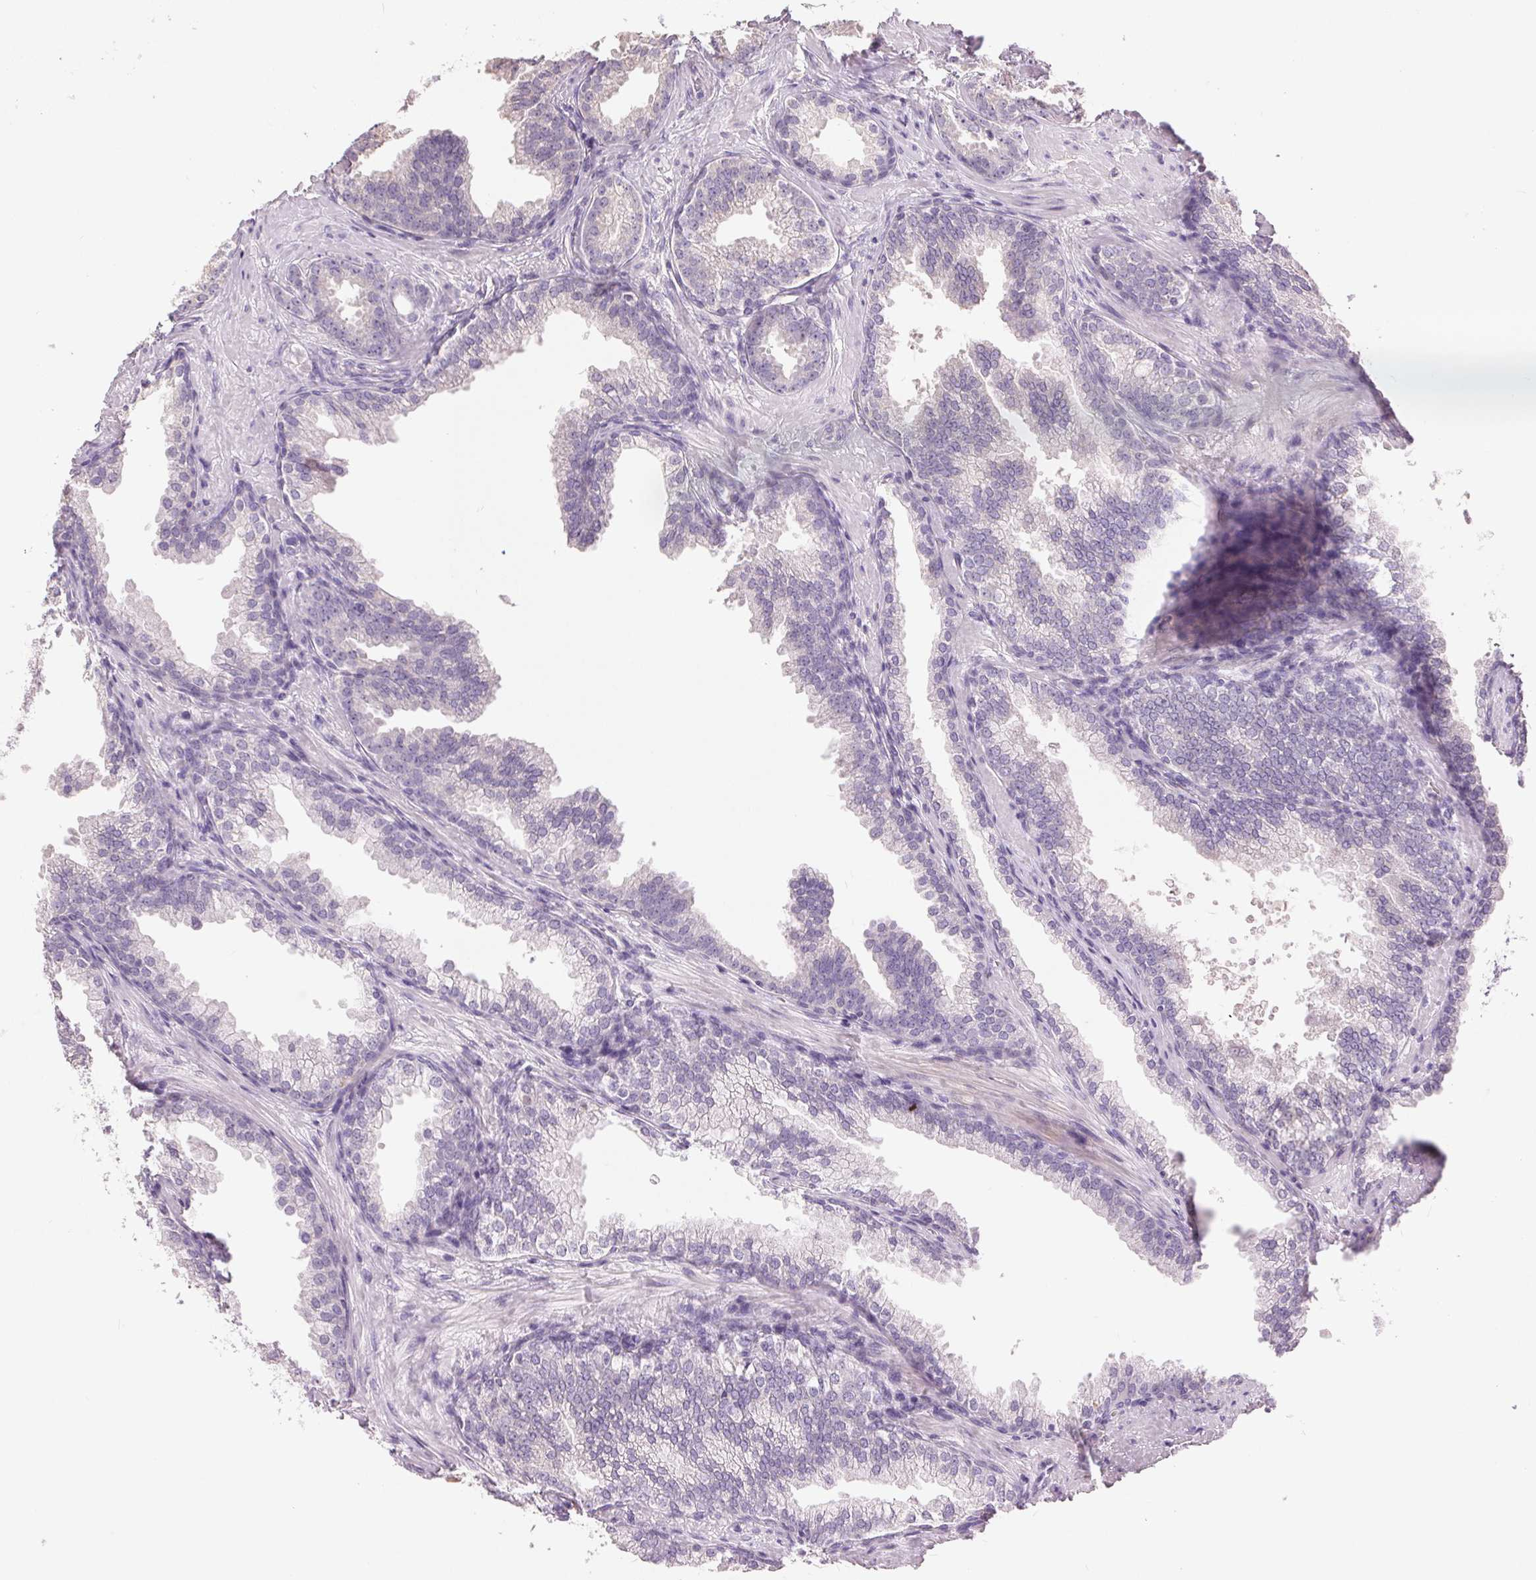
{"staining": {"intensity": "negative", "quantity": "none", "location": "none"}, "tissue": "prostate cancer", "cell_type": "Tumor cells", "image_type": "cancer", "snomed": [{"axis": "morphology", "description": "Adenocarcinoma, Low grade"}, {"axis": "topography", "description": "Prostate"}], "caption": "A micrograph of prostate low-grade adenocarcinoma stained for a protein reveals no brown staining in tumor cells.", "gene": "FXYD4", "patient": {"sex": "male", "age": 65}}